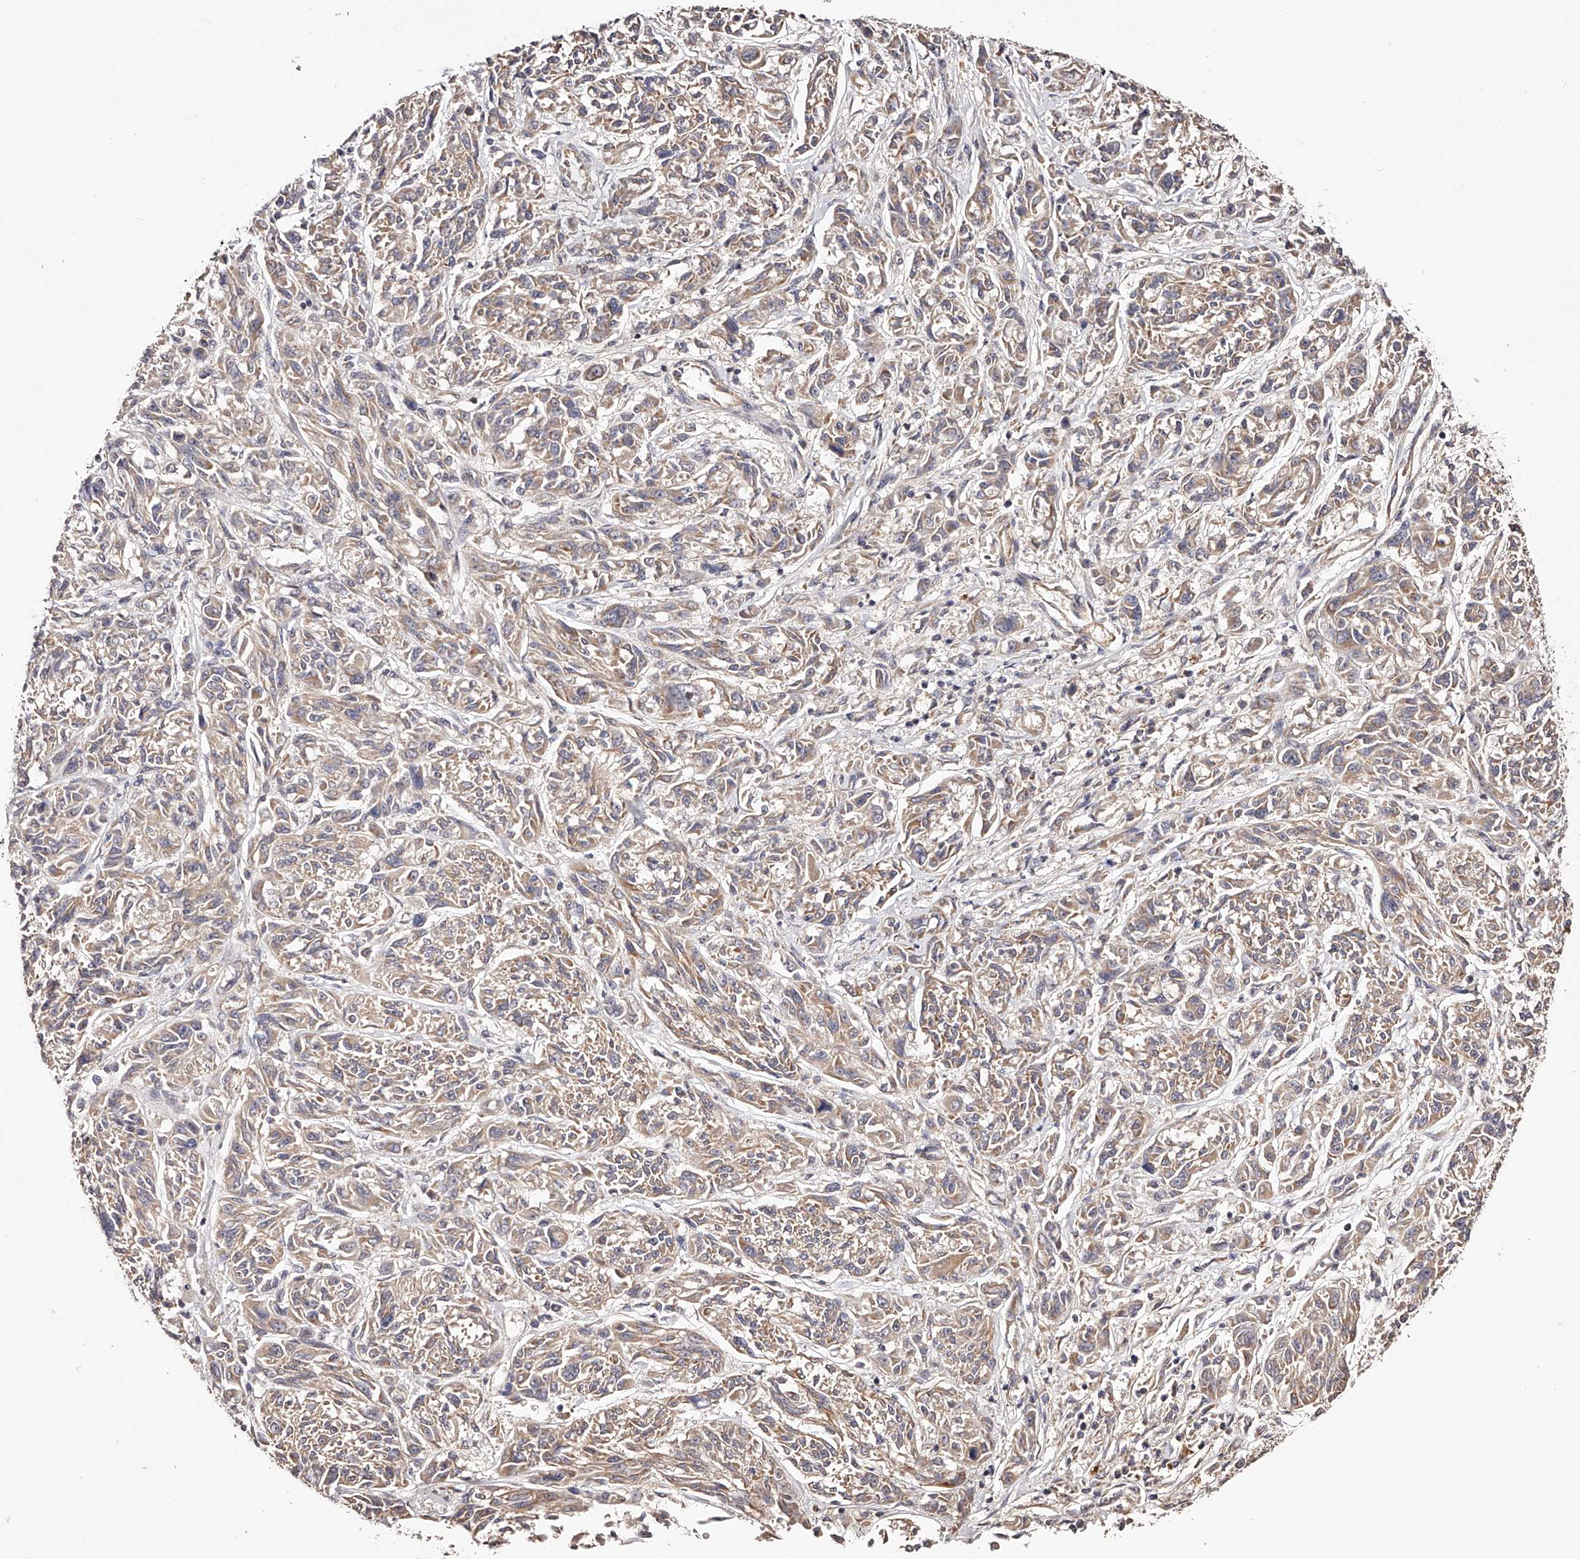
{"staining": {"intensity": "weak", "quantity": ">75%", "location": "cytoplasmic/membranous"}, "tissue": "melanoma", "cell_type": "Tumor cells", "image_type": "cancer", "snomed": [{"axis": "morphology", "description": "Malignant melanoma, NOS"}, {"axis": "topography", "description": "Skin"}], "caption": "Brown immunohistochemical staining in human malignant melanoma exhibits weak cytoplasmic/membranous staining in about >75% of tumor cells.", "gene": "USP21", "patient": {"sex": "male", "age": 53}}